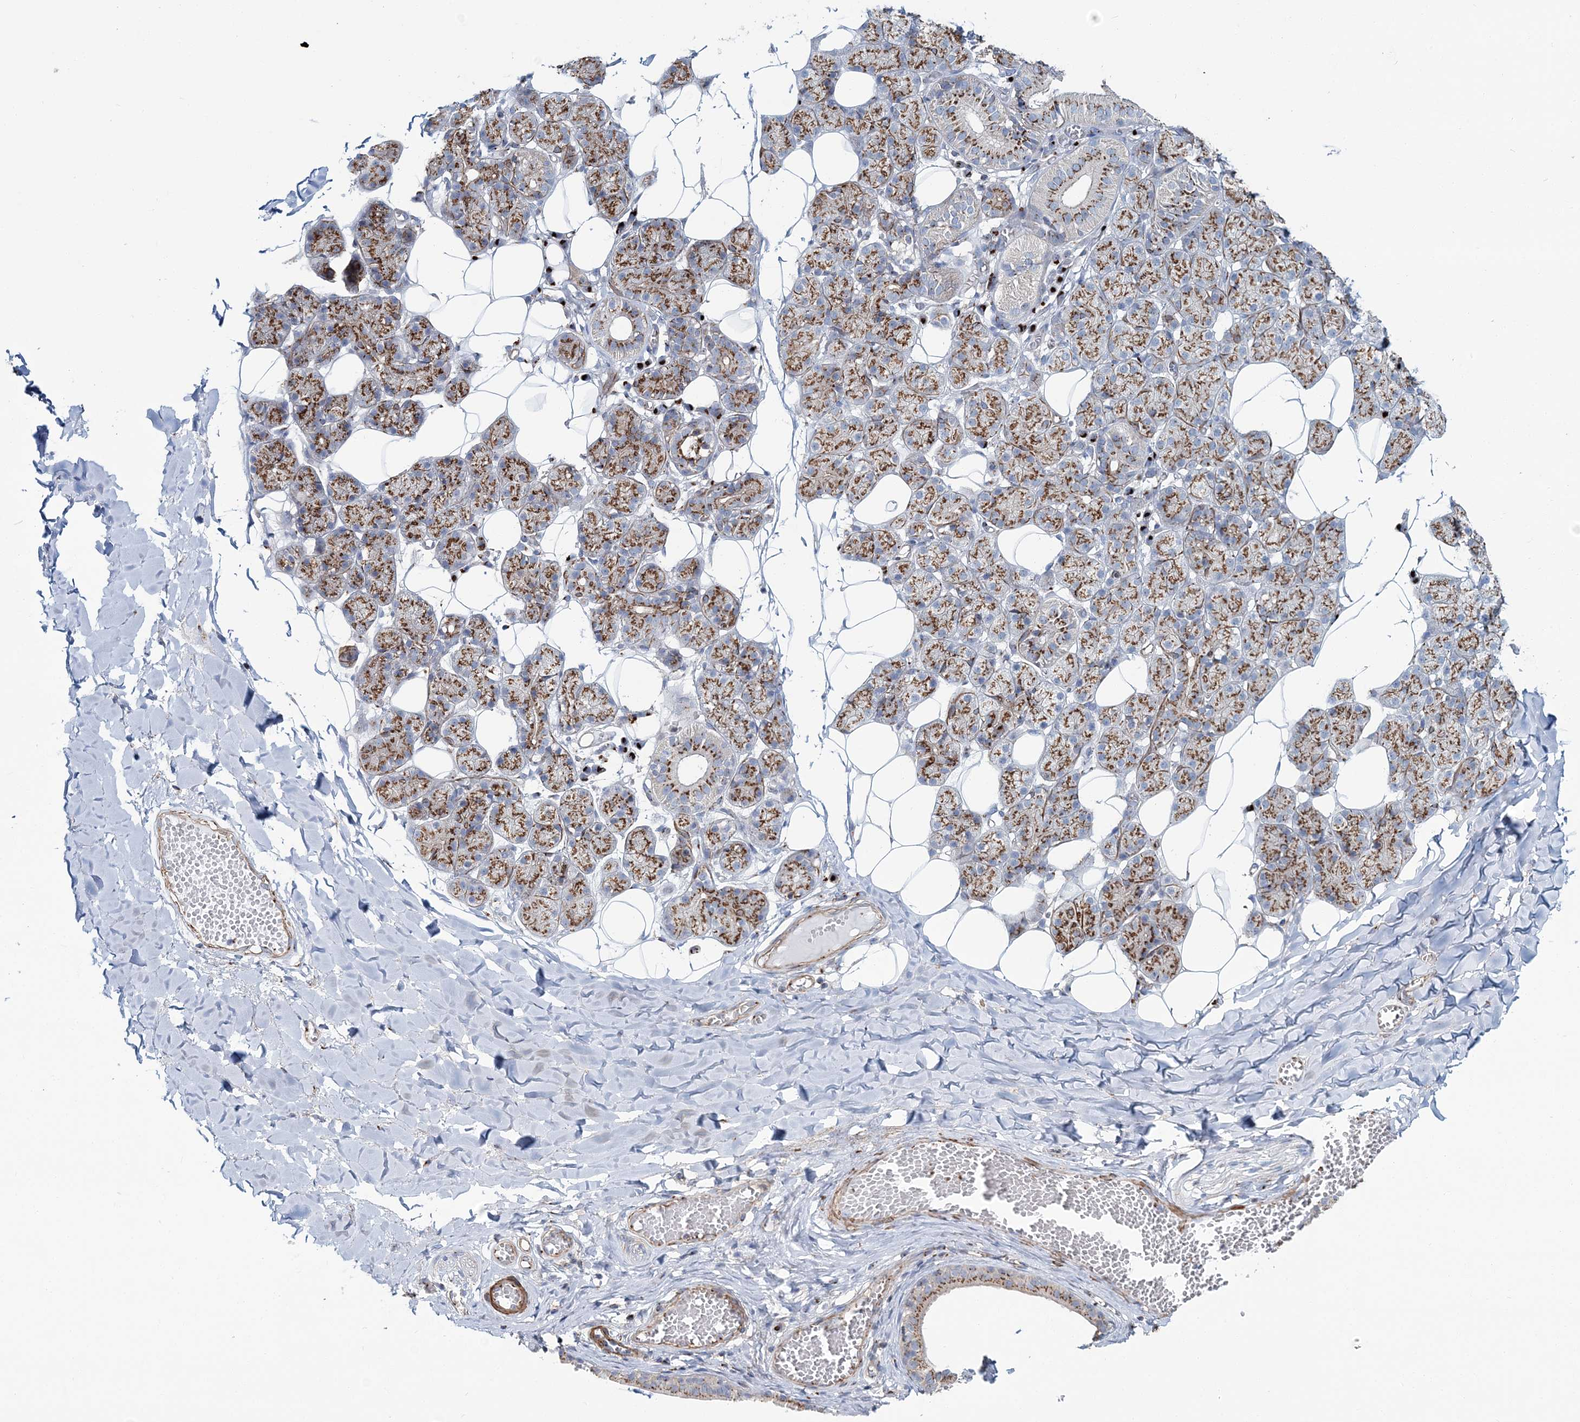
{"staining": {"intensity": "moderate", "quantity": ">75%", "location": "cytoplasmic/membranous"}, "tissue": "salivary gland", "cell_type": "Glandular cells", "image_type": "normal", "snomed": [{"axis": "morphology", "description": "Normal tissue, NOS"}, {"axis": "topography", "description": "Salivary gland"}], "caption": "Immunohistochemical staining of unremarkable human salivary gland exhibits >75% levels of moderate cytoplasmic/membranous protein positivity in approximately >75% of glandular cells.", "gene": "MAN1A2", "patient": {"sex": "female", "age": 33}}